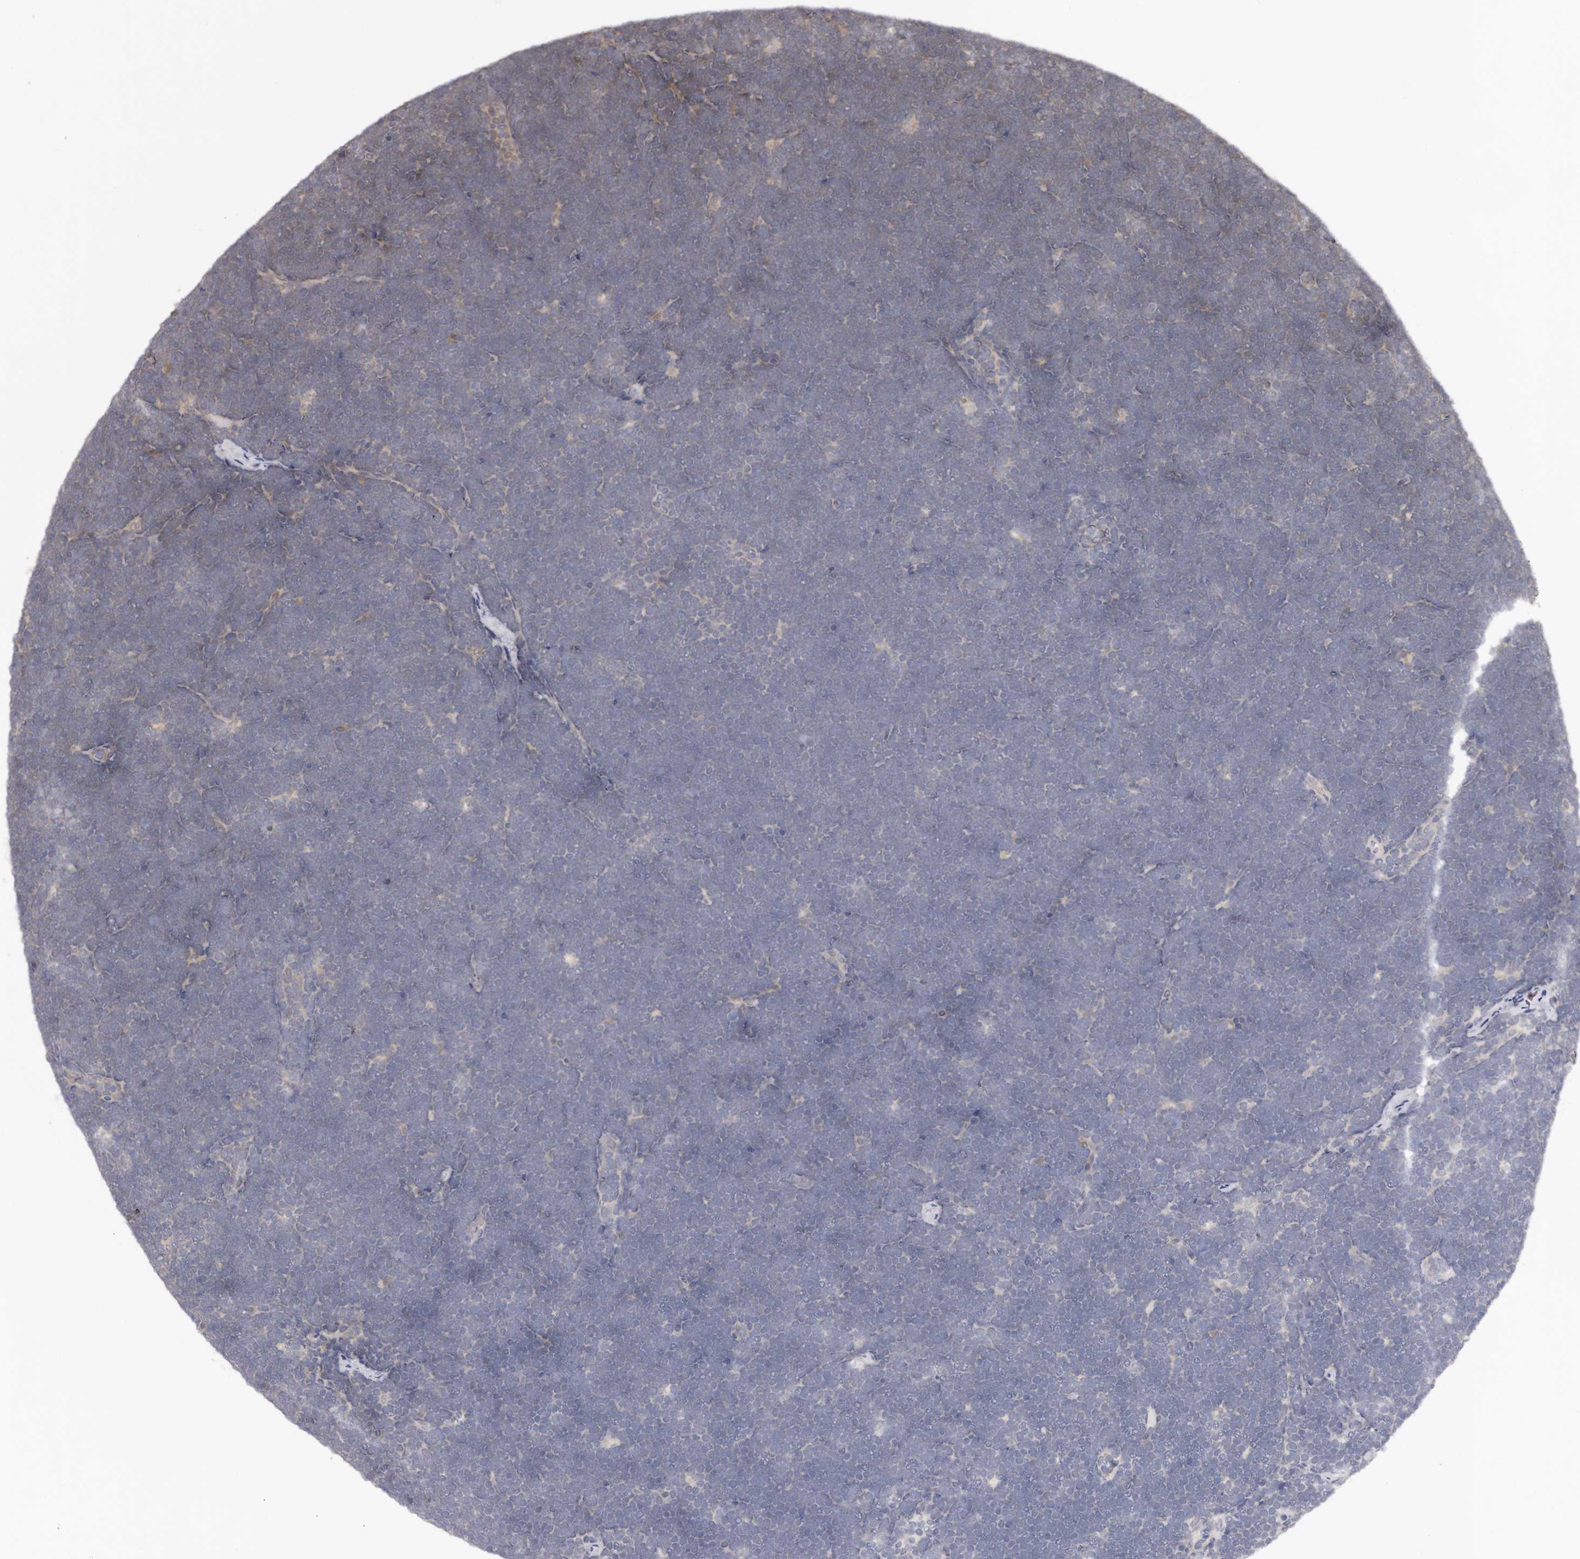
{"staining": {"intensity": "weak", "quantity": "25%-75%", "location": "cytoplasmic/membranous"}, "tissue": "lymphoma", "cell_type": "Tumor cells", "image_type": "cancer", "snomed": [{"axis": "morphology", "description": "Malignant lymphoma, non-Hodgkin's type, High grade"}, {"axis": "topography", "description": "Lymph node"}], "caption": "This is a micrograph of immunohistochemistry (IHC) staining of lymphoma, which shows weak expression in the cytoplasmic/membranous of tumor cells.", "gene": "MDP1", "patient": {"sex": "male", "age": 13}}